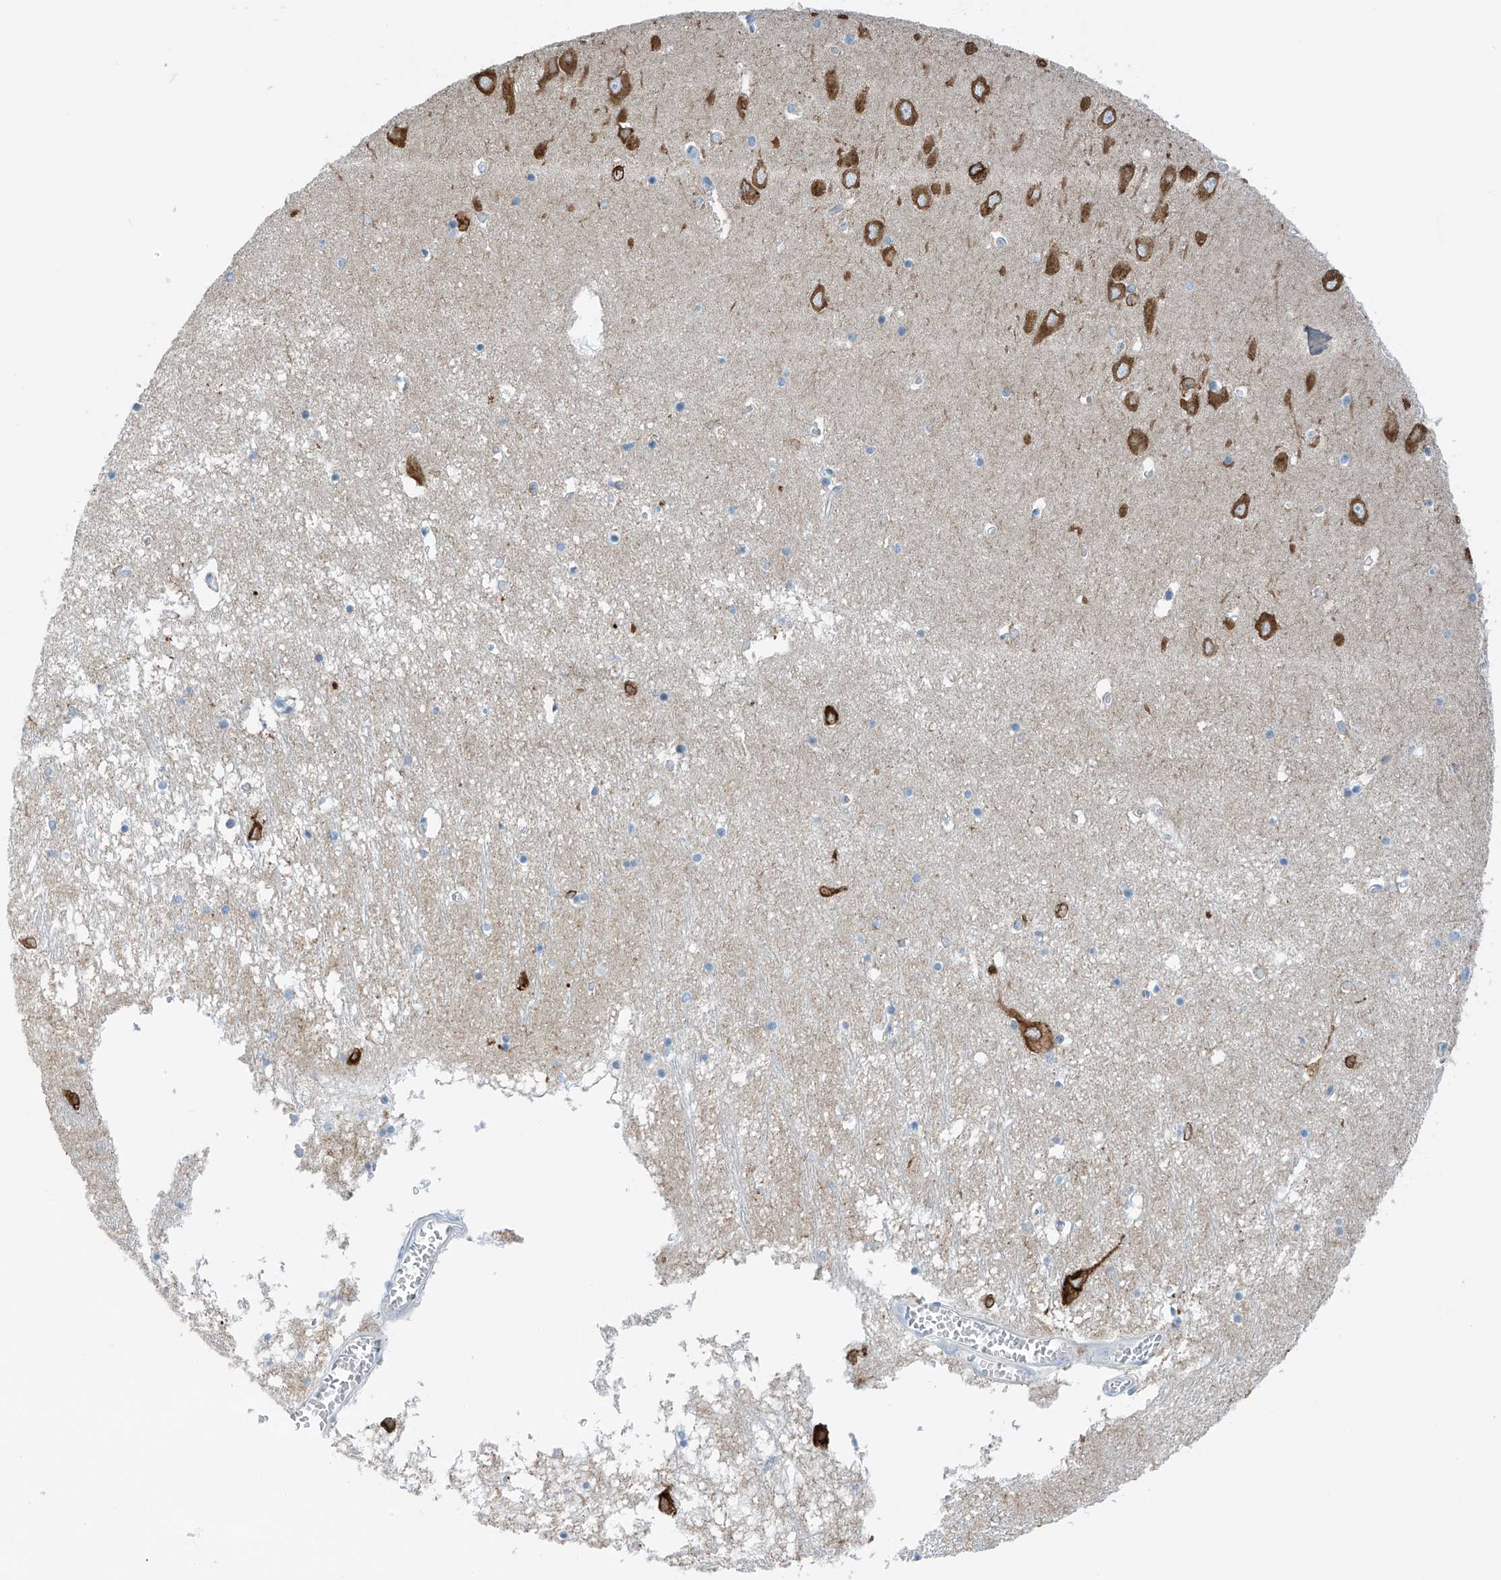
{"staining": {"intensity": "moderate", "quantity": "<25%", "location": "cytoplasmic/membranous"}, "tissue": "hippocampus", "cell_type": "Glial cells", "image_type": "normal", "snomed": [{"axis": "morphology", "description": "Normal tissue, NOS"}, {"axis": "topography", "description": "Hippocampus"}], "caption": "Normal hippocampus was stained to show a protein in brown. There is low levels of moderate cytoplasmic/membranous staining in approximately <25% of glial cells. (DAB (3,3'-diaminobenzidine) IHC, brown staining for protein, blue staining for nuclei).", "gene": "RCN2", "patient": {"sex": "male", "age": 70}}